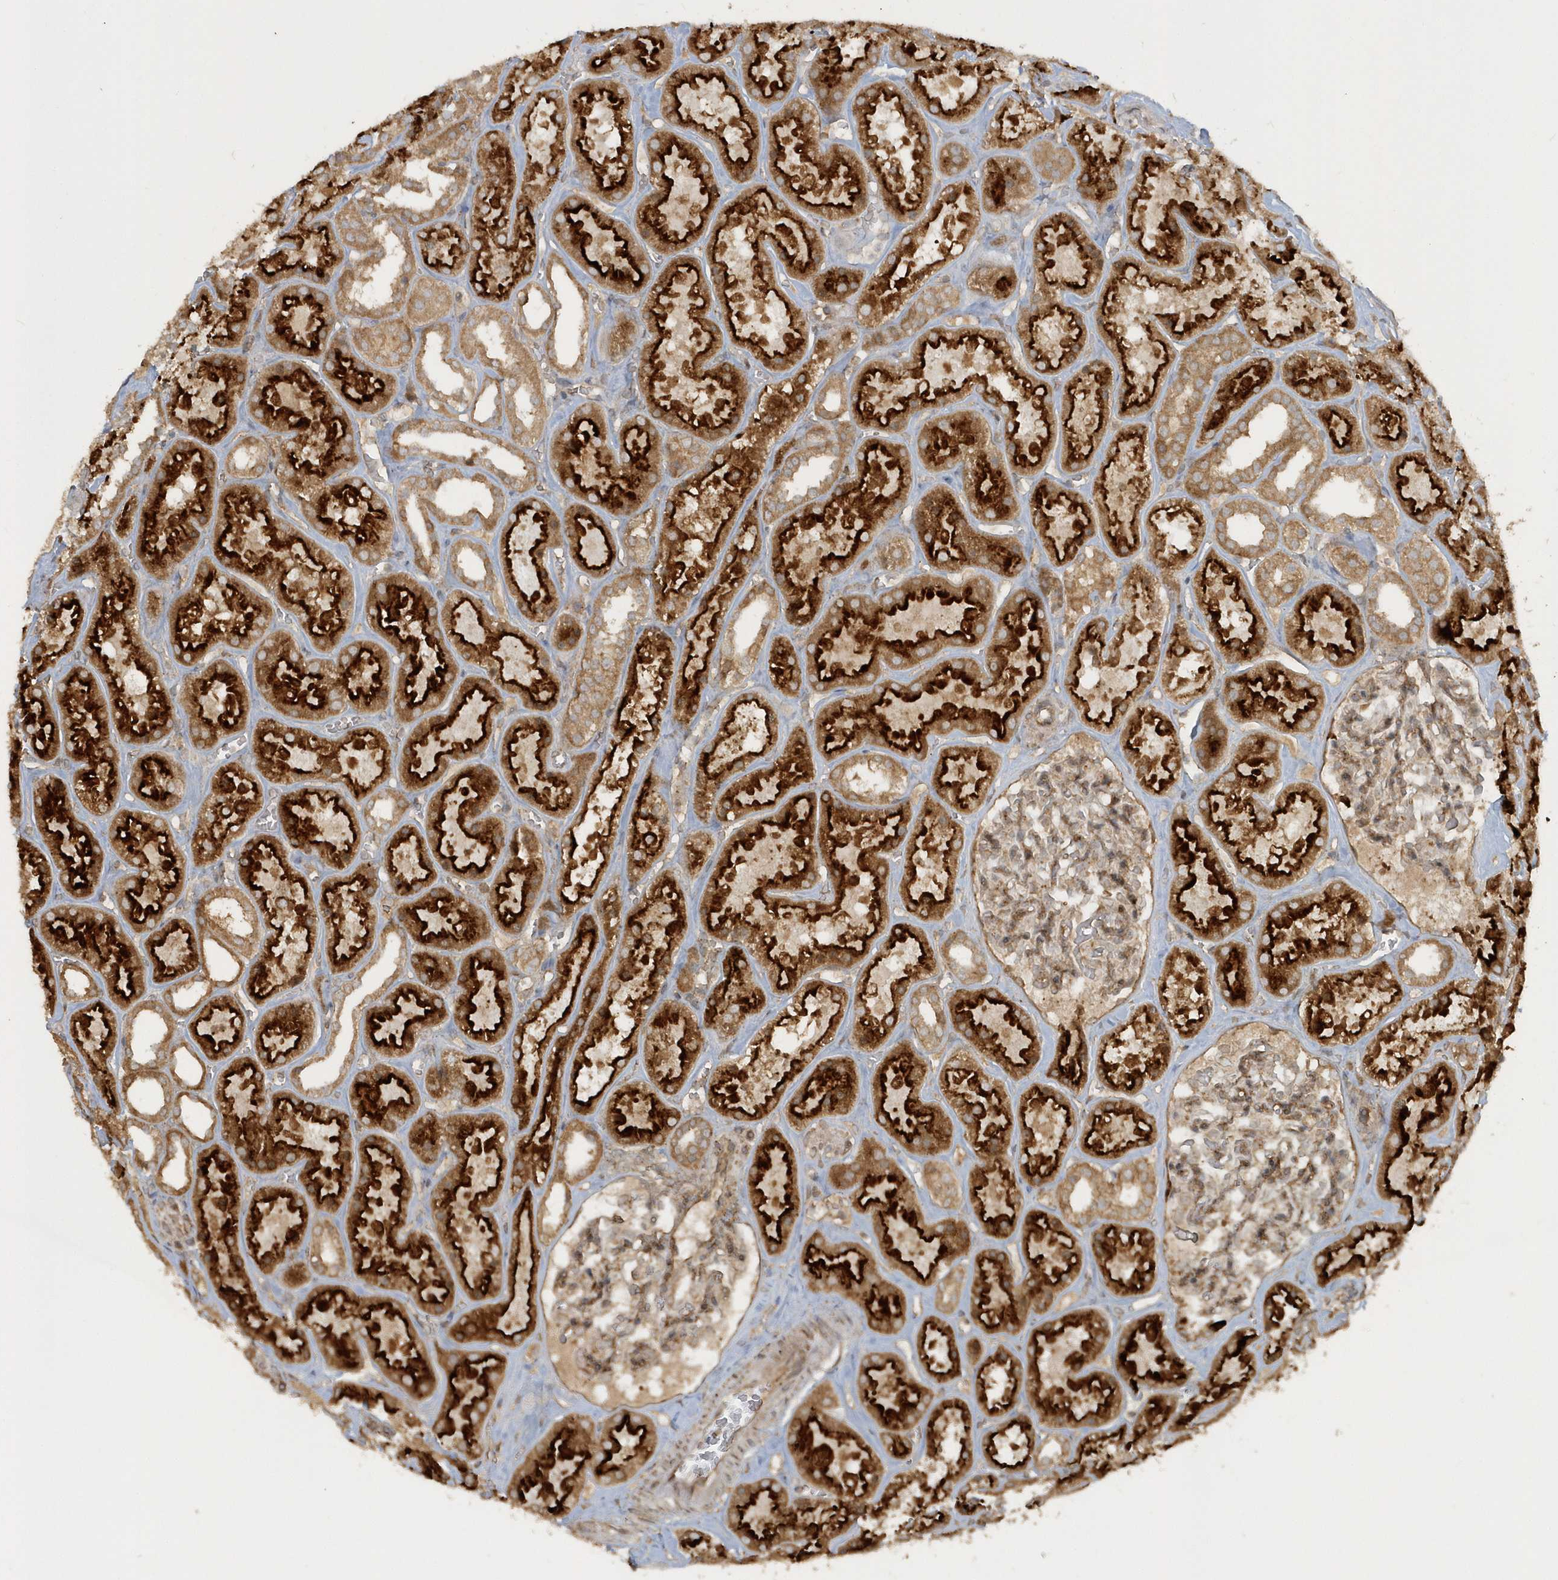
{"staining": {"intensity": "moderate", "quantity": "25%-75%", "location": "cytoplasmic/membranous"}, "tissue": "kidney", "cell_type": "Cells in glomeruli", "image_type": "normal", "snomed": [{"axis": "morphology", "description": "Normal tissue, NOS"}, {"axis": "topography", "description": "Kidney"}], "caption": "Immunohistochemistry (IHC) histopathology image of benign human kidney stained for a protein (brown), which exhibits medium levels of moderate cytoplasmic/membranous expression in approximately 25%-75% of cells in glomeruli.", "gene": "STIM2", "patient": {"sex": "female", "age": 41}}